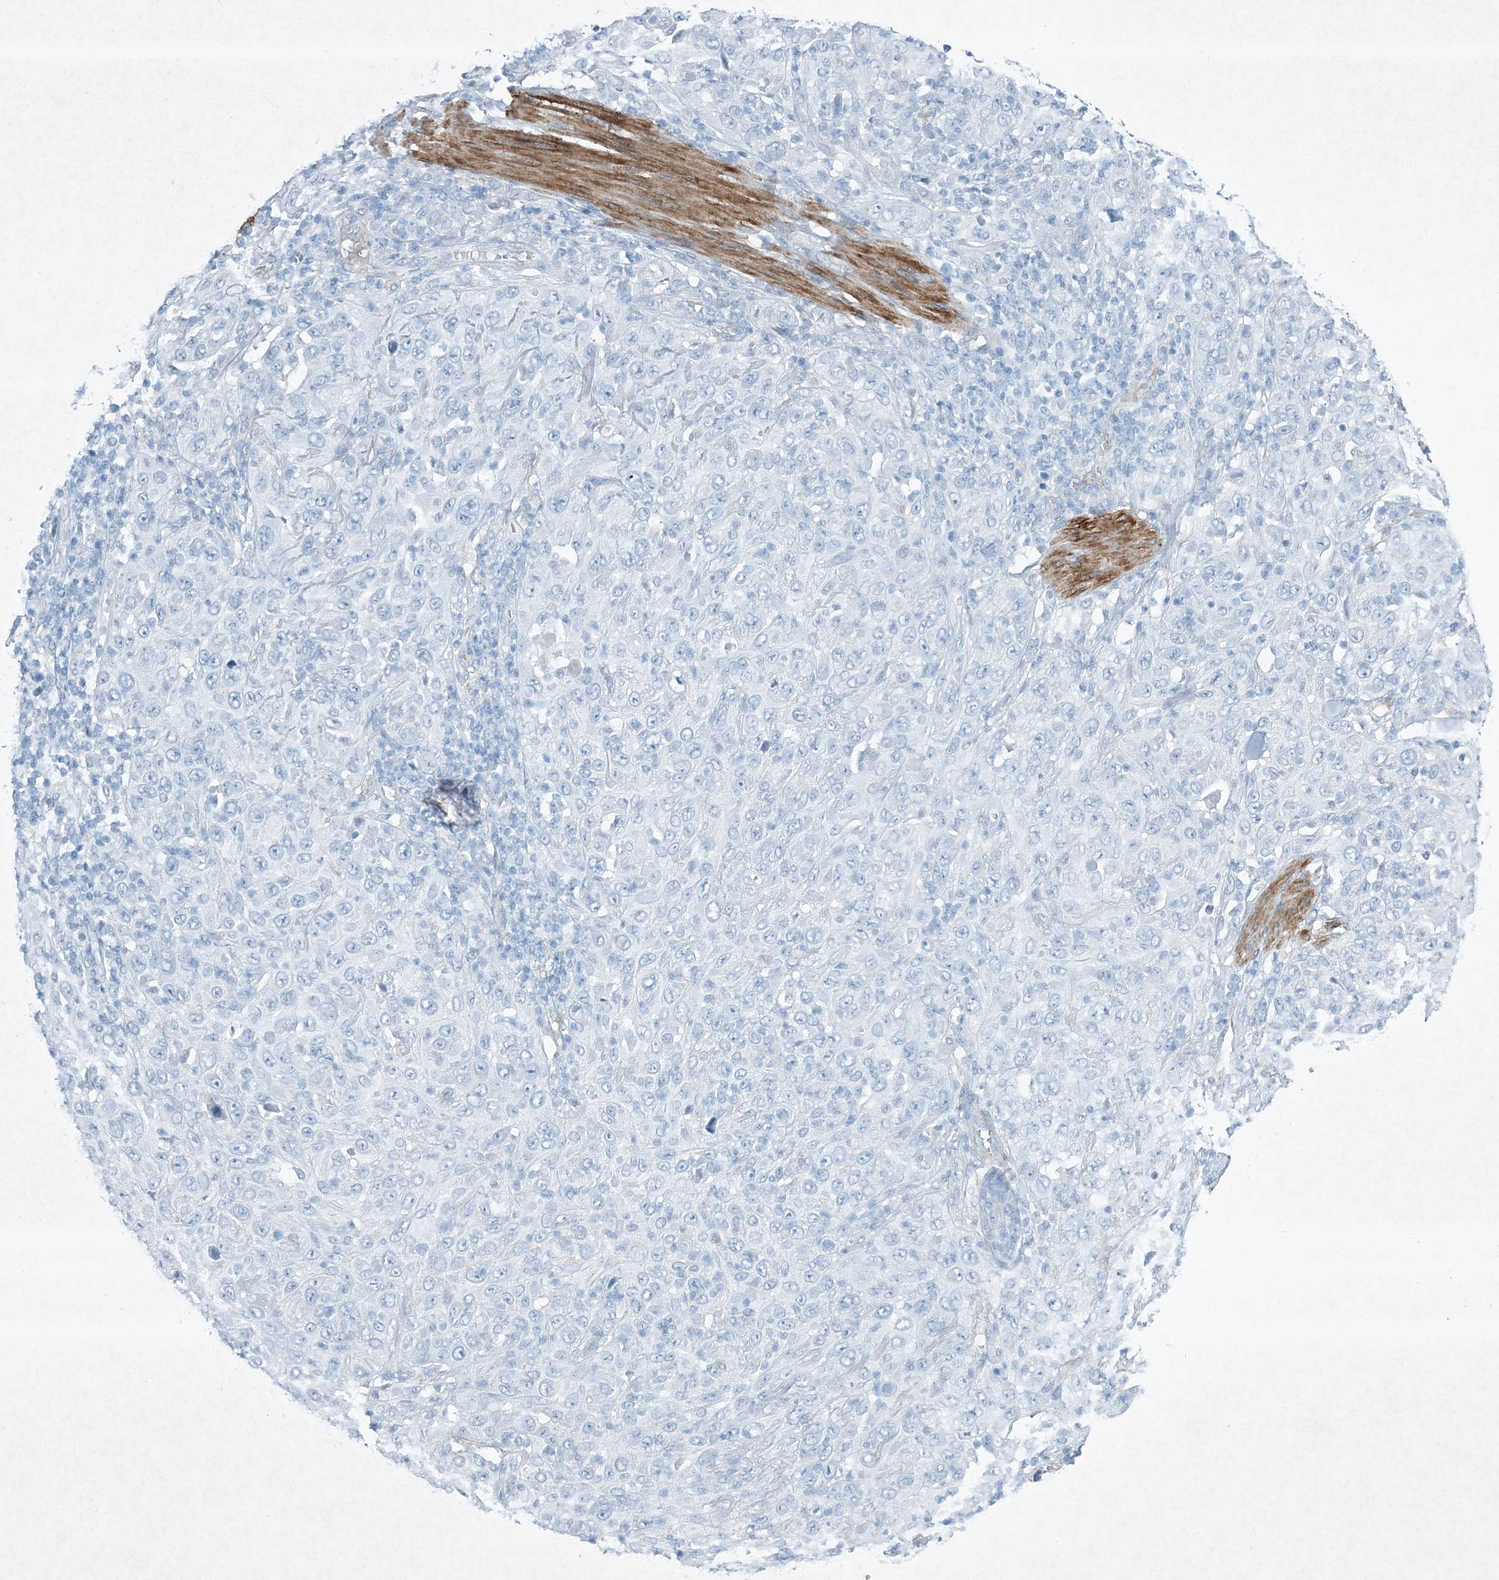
{"staining": {"intensity": "negative", "quantity": "none", "location": "none"}, "tissue": "skin cancer", "cell_type": "Tumor cells", "image_type": "cancer", "snomed": [{"axis": "morphology", "description": "Squamous cell carcinoma, NOS"}, {"axis": "topography", "description": "Skin"}], "caption": "Tumor cells show no significant staining in squamous cell carcinoma (skin).", "gene": "PGM5", "patient": {"sex": "female", "age": 88}}